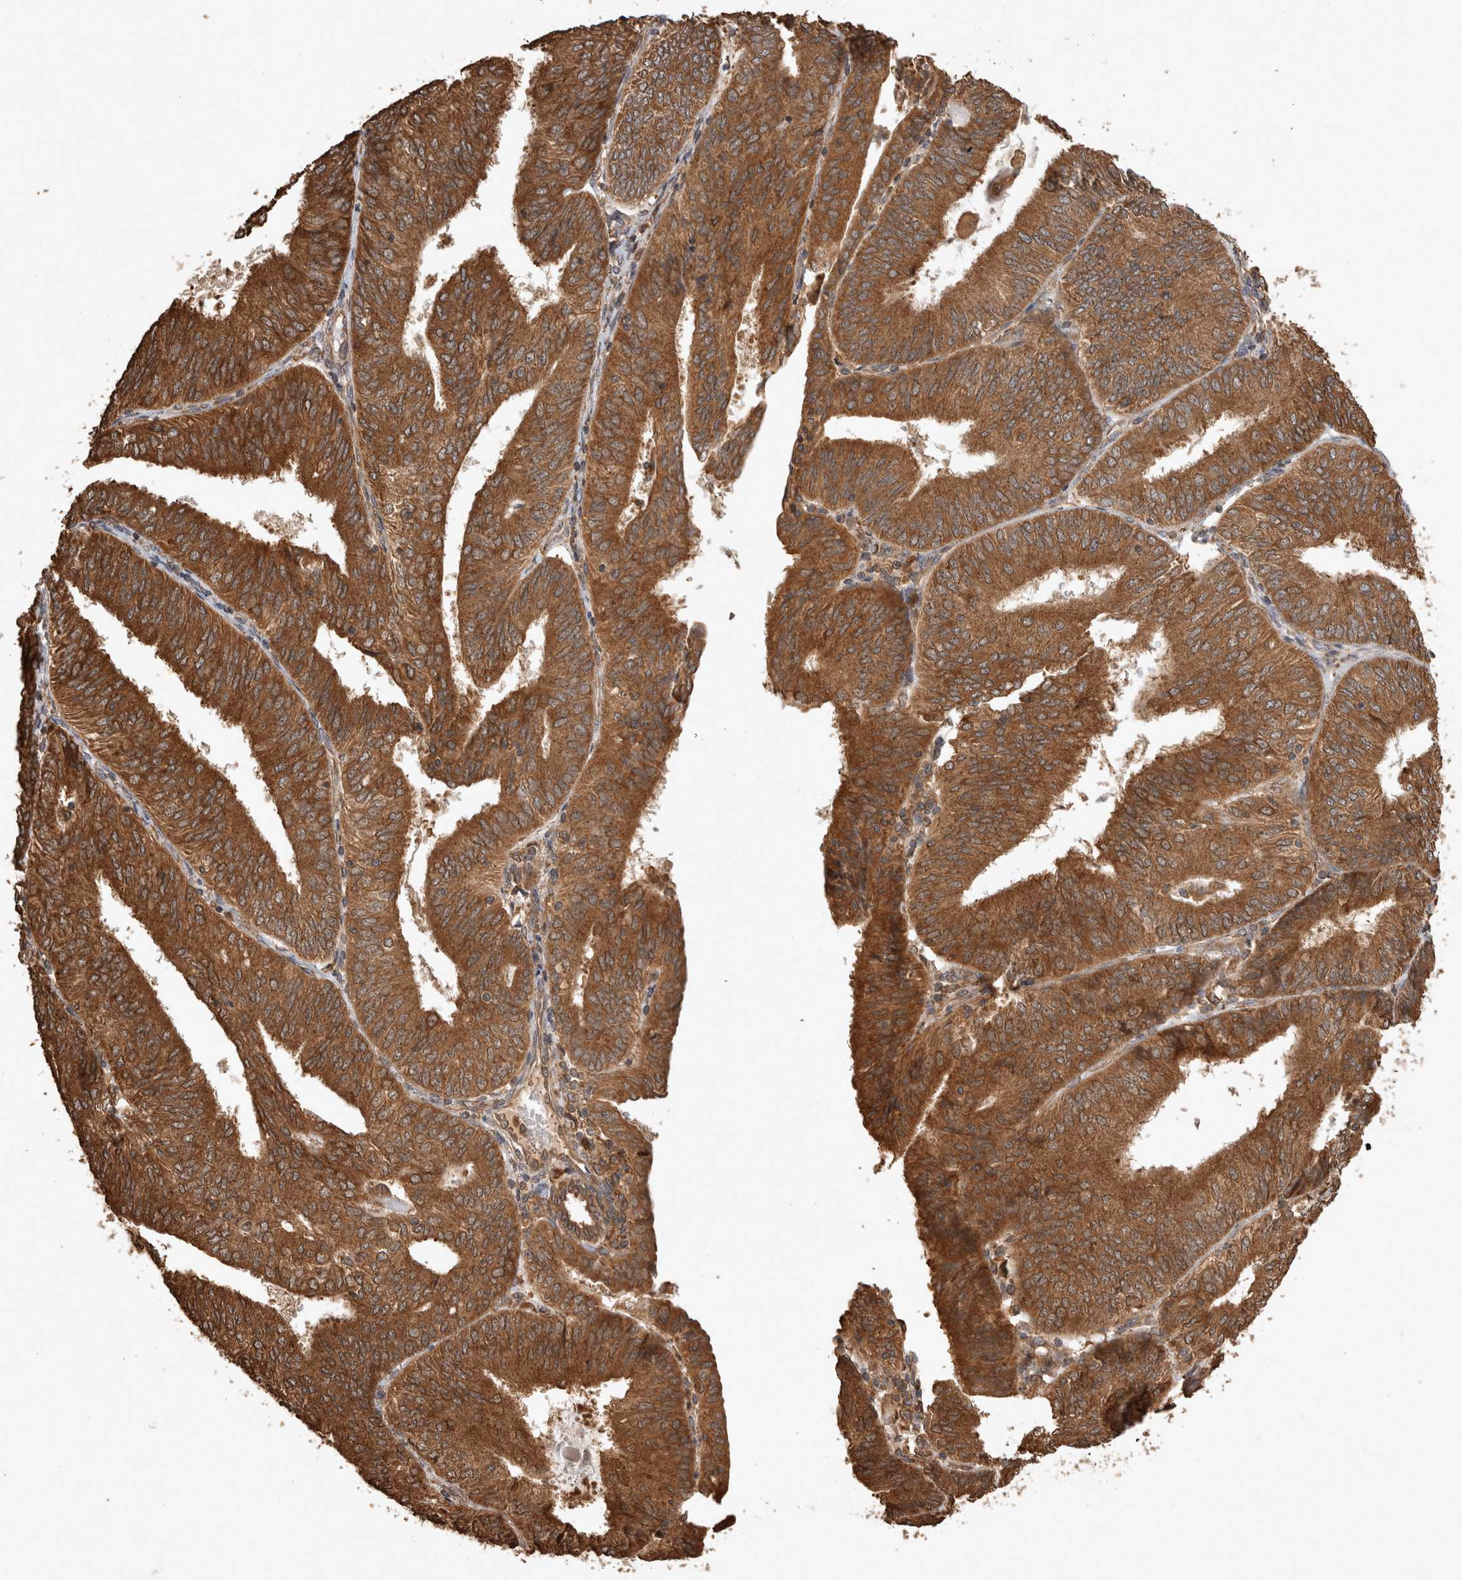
{"staining": {"intensity": "strong", "quantity": "25%-75%", "location": "cytoplasmic/membranous"}, "tissue": "endometrial cancer", "cell_type": "Tumor cells", "image_type": "cancer", "snomed": [{"axis": "morphology", "description": "Adenocarcinoma, NOS"}, {"axis": "topography", "description": "Endometrium"}], "caption": "Endometrial adenocarcinoma stained with DAB IHC reveals high levels of strong cytoplasmic/membranous positivity in about 25%-75% of tumor cells. Immunohistochemistry stains the protein in brown and the nuclei are stained blue.", "gene": "OTUD7B", "patient": {"sex": "female", "age": 58}}